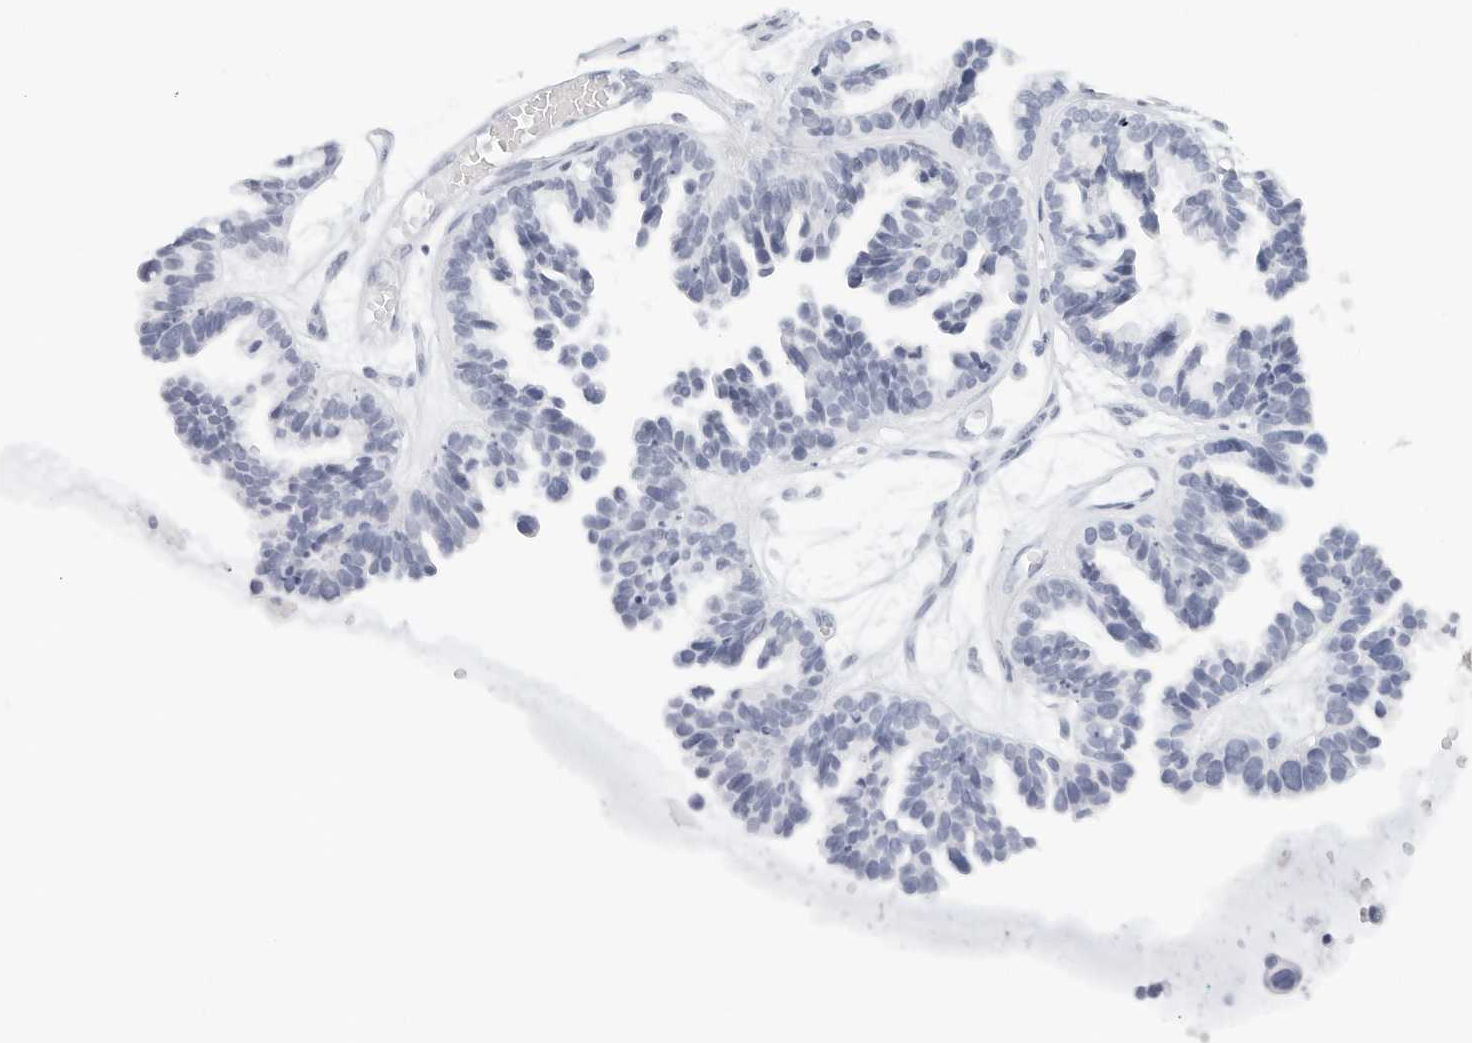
{"staining": {"intensity": "negative", "quantity": "none", "location": "none"}, "tissue": "ovarian cancer", "cell_type": "Tumor cells", "image_type": "cancer", "snomed": [{"axis": "morphology", "description": "Cystadenocarcinoma, serous, NOS"}, {"axis": "topography", "description": "Ovary"}], "caption": "High power microscopy photomicrograph of an immunohistochemistry image of ovarian serous cystadenocarcinoma, revealing no significant expression in tumor cells. Brightfield microscopy of immunohistochemistry (IHC) stained with DAB (3,3'-diaminobenzidine) (brown) and hematoxylin (blue), captured at high magnification.", "gene": "CD22", "patient": {"sex": "female", "age": 56}}